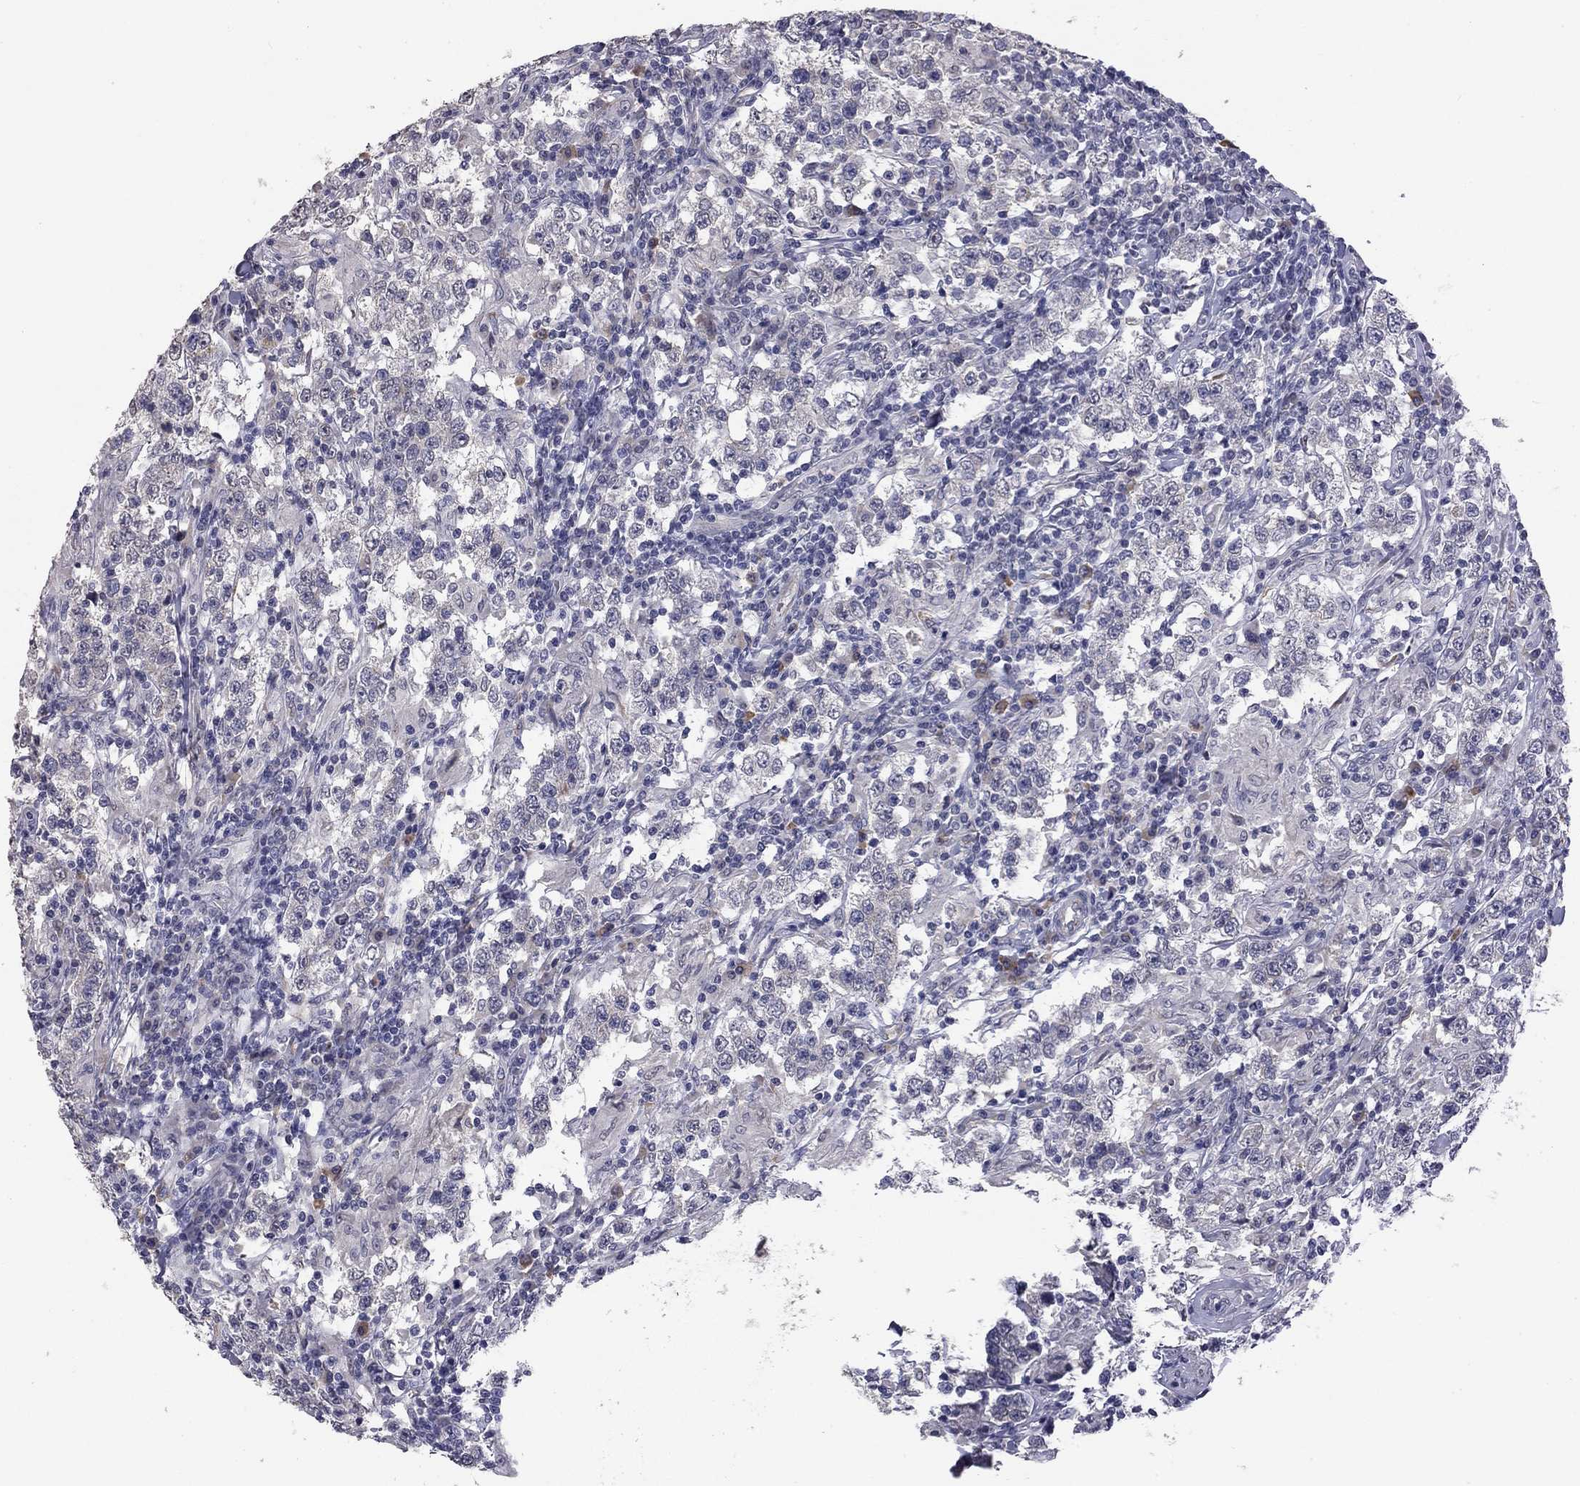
{"staining": {"intensity": "negative", "quantity": "none", "location": "none"}, "tissue": "testis cancer", "cell_type": "Tumor cells", "image_type": "cancer", "snomed": [{"axis": "morphology", "description": "Seminoma, NOS"}, {"axis": "morphology", "description": "Carcinoma, Embryonal, NOS"}, {"axis": "topography", "description": "Testis"}], "caption": "A micrograph of testis seminoma stained for a protein displays no brown staining in tumor cells.", "gene": "PRRT2", "patient": {"sex": "male", "age": 41}}